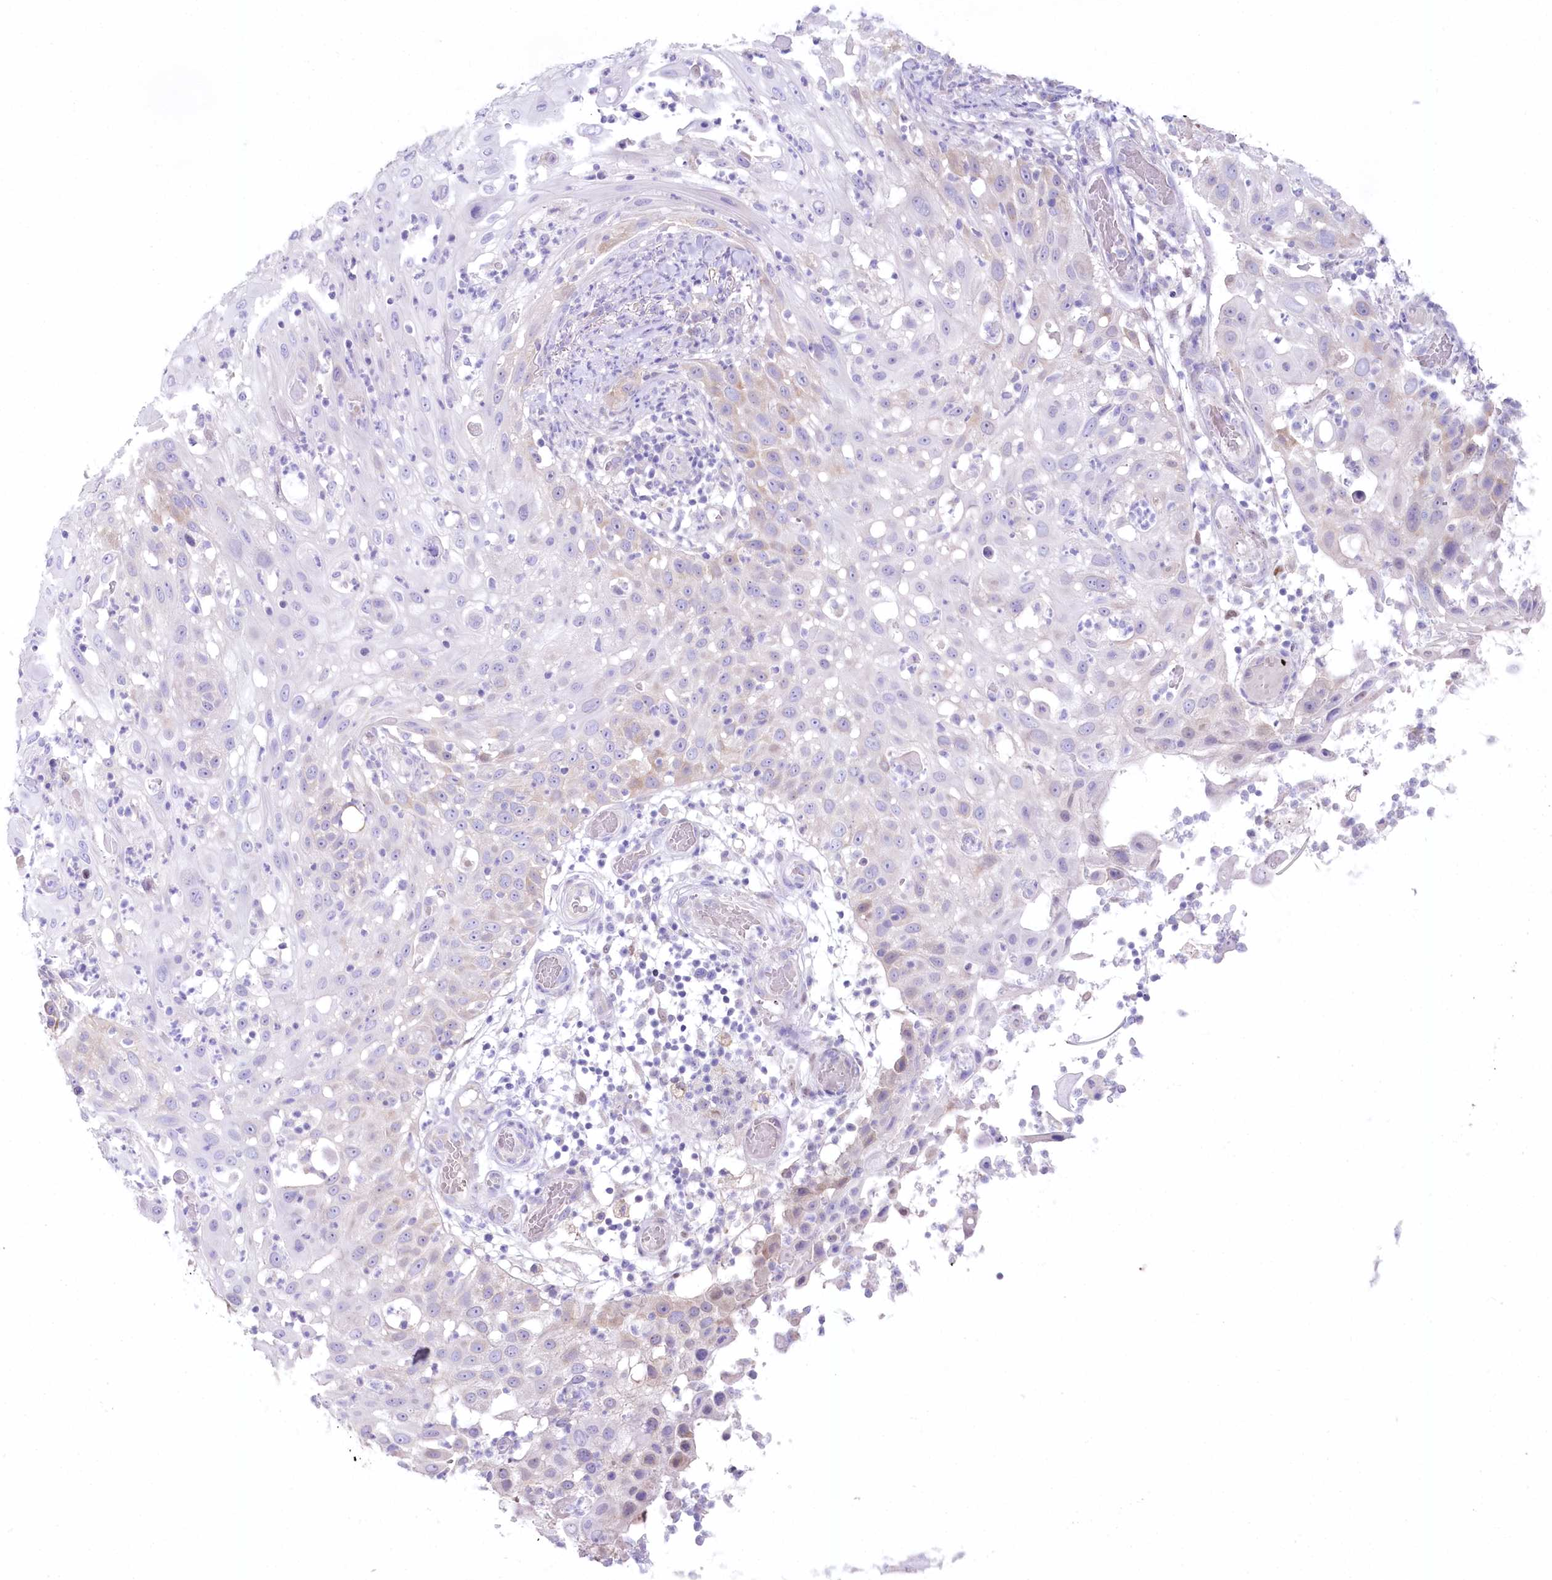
{"staining": {"intensity": "weak", "quantity": "25%-75%", "location": "cytoplasmic/membranous"}, "tissue": "skin cancer", "cell_type": "Tumor cells", "image_type": "cancer", "snomed": [{"axis": "morphology", "description": "Squamous cell carcinoma, NOS"}, {"axis": "topography", "description": "Skin"}], "caption": "Tumor cells display weak cytoplasmic/membranous staining in about 25%-75% of cells in skin cancer.", "gene": "MYOZ1", "patient": {"sex": "female", "age": 44}}